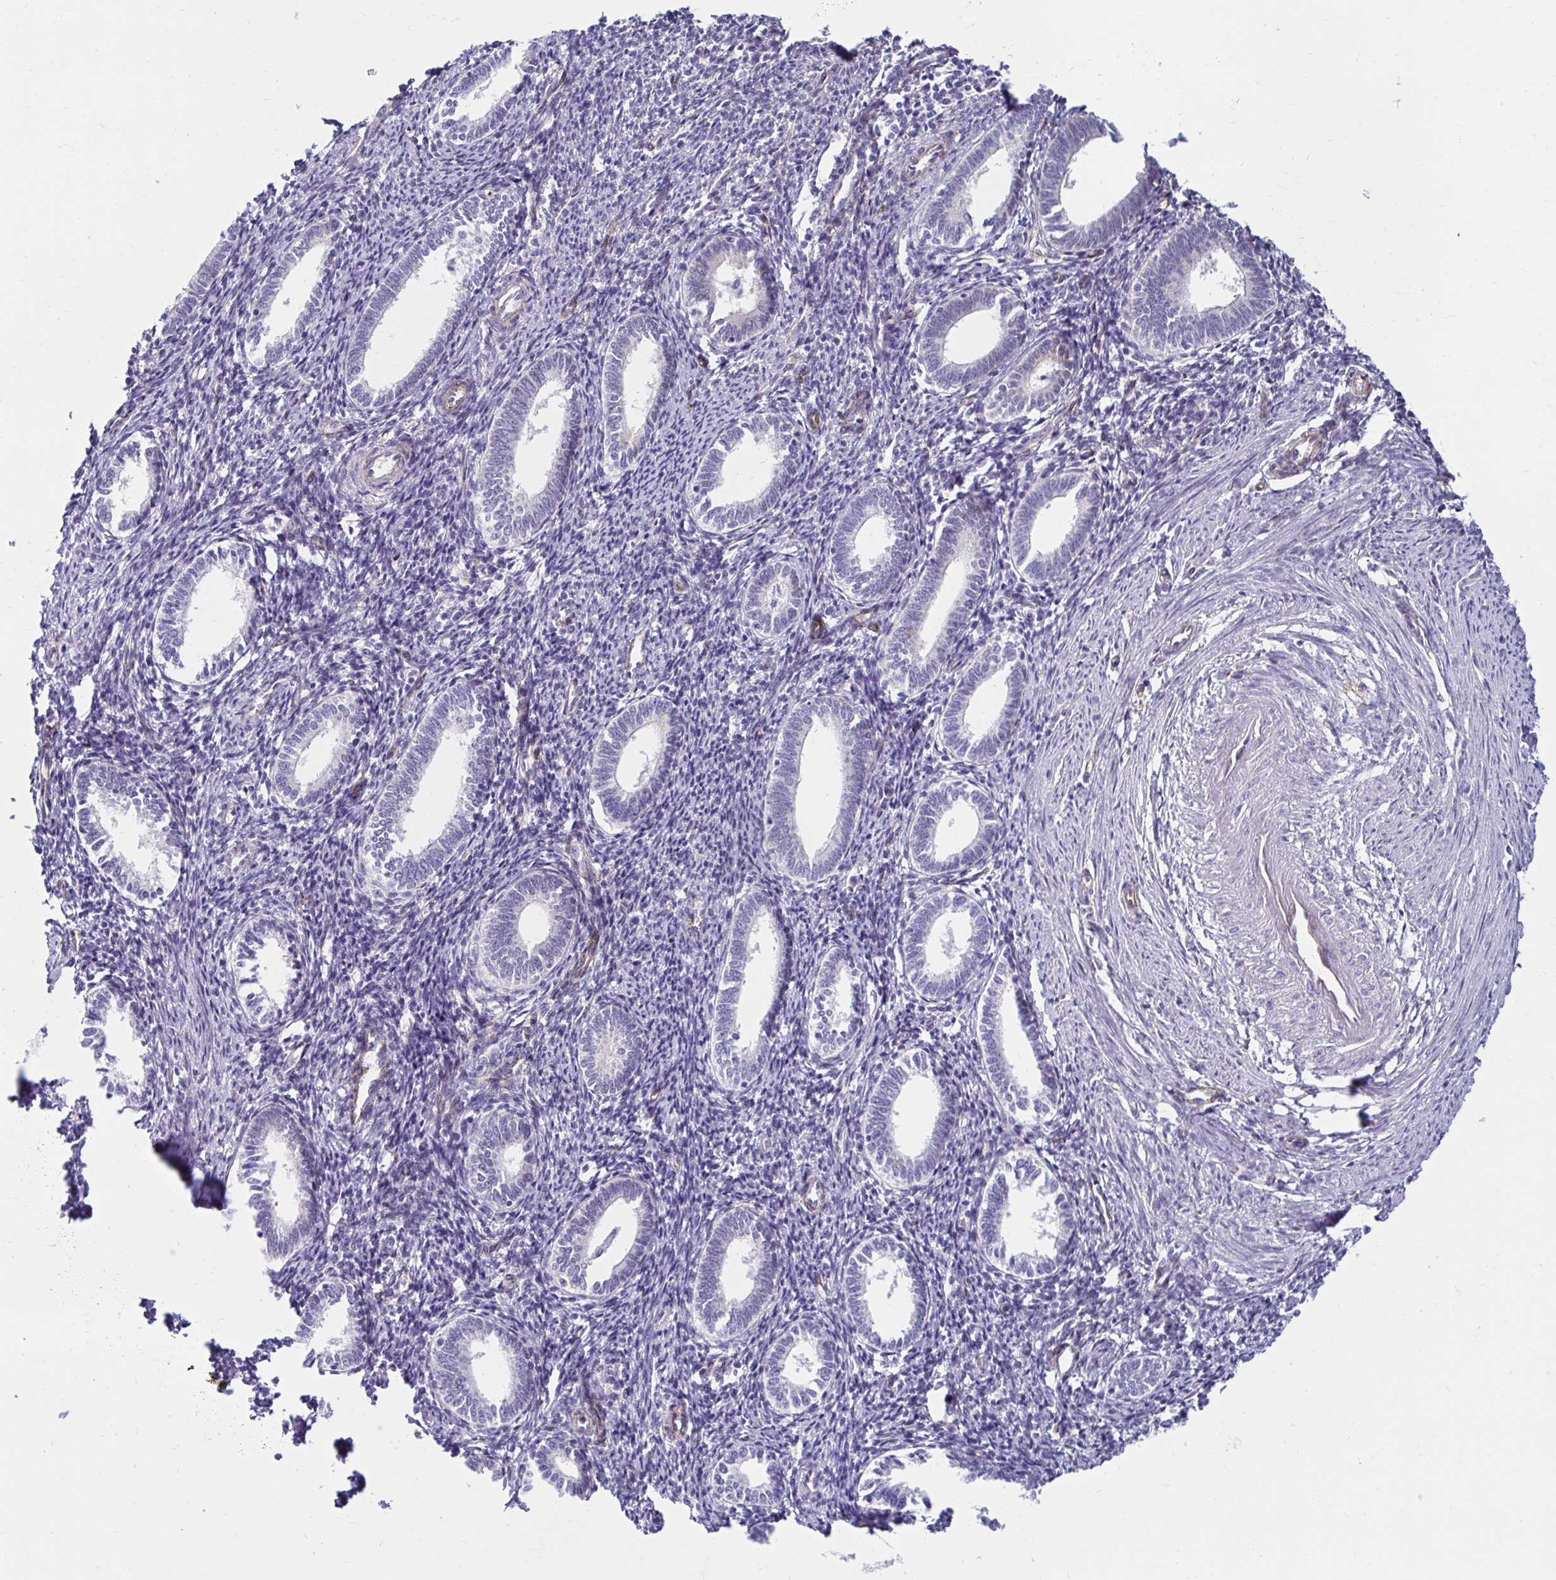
{"staining": {"intensity": "negative", "quantity": "none", "location": "none"}, "tissue": "endometrium", "cell_type": "Cells in endometrial stroma", "image_type": "normal", "snomed": [{"axis": "morphology", "description": "Normal tissue, NOS"}, {"axis": "topography", "description": "Endometrium"}], "caption": "Protein analysis of unremarkable endometrium reveals no significant positivity in cells in endometrial stroma.", "gene": "ANKRD62", "patient": {"sex": "female", "age": 41}}